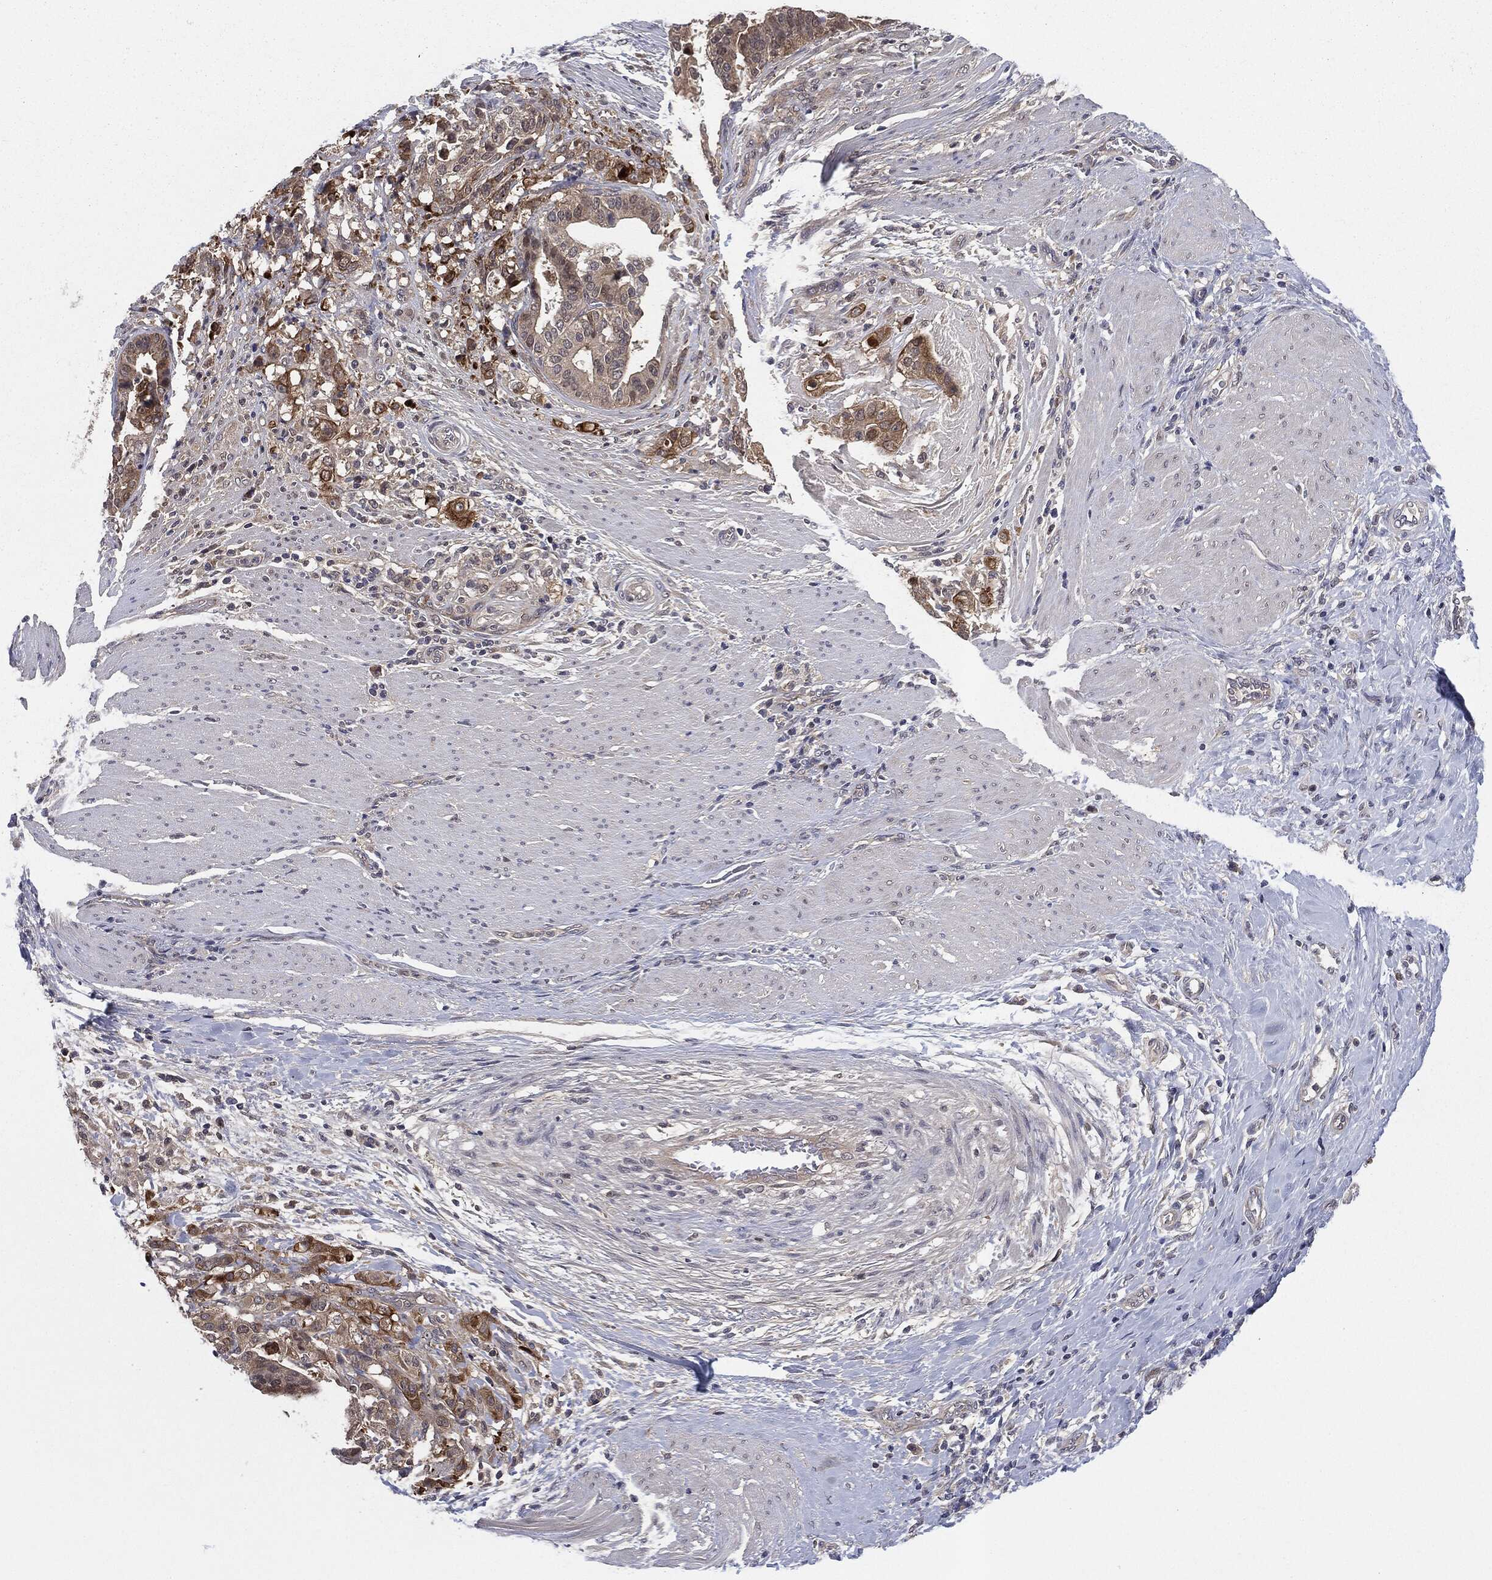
{"staining": {"intensity": "moderate", "quantity": ">75%", "location": "cytoplasmic/membranous"}, "tissue": "stomach cancer", "cell_type": "Tumor cells", "image_type": "cancer", "snomed": [{"axis": "morphology", "description": "Adenocarcinoma, NOS"}, {"axis": "topography", "description": "Stomach"}], "caption": "DAB (3,3'-diaminobenzidine) immunohistochemical staining of human stomach cancer reveals moderate cytoplasmic/membranous protein positivity in approximately >75% of tumor cells.", "gene": "KRT7", "patient": {"sex": "male", "age": 48}}